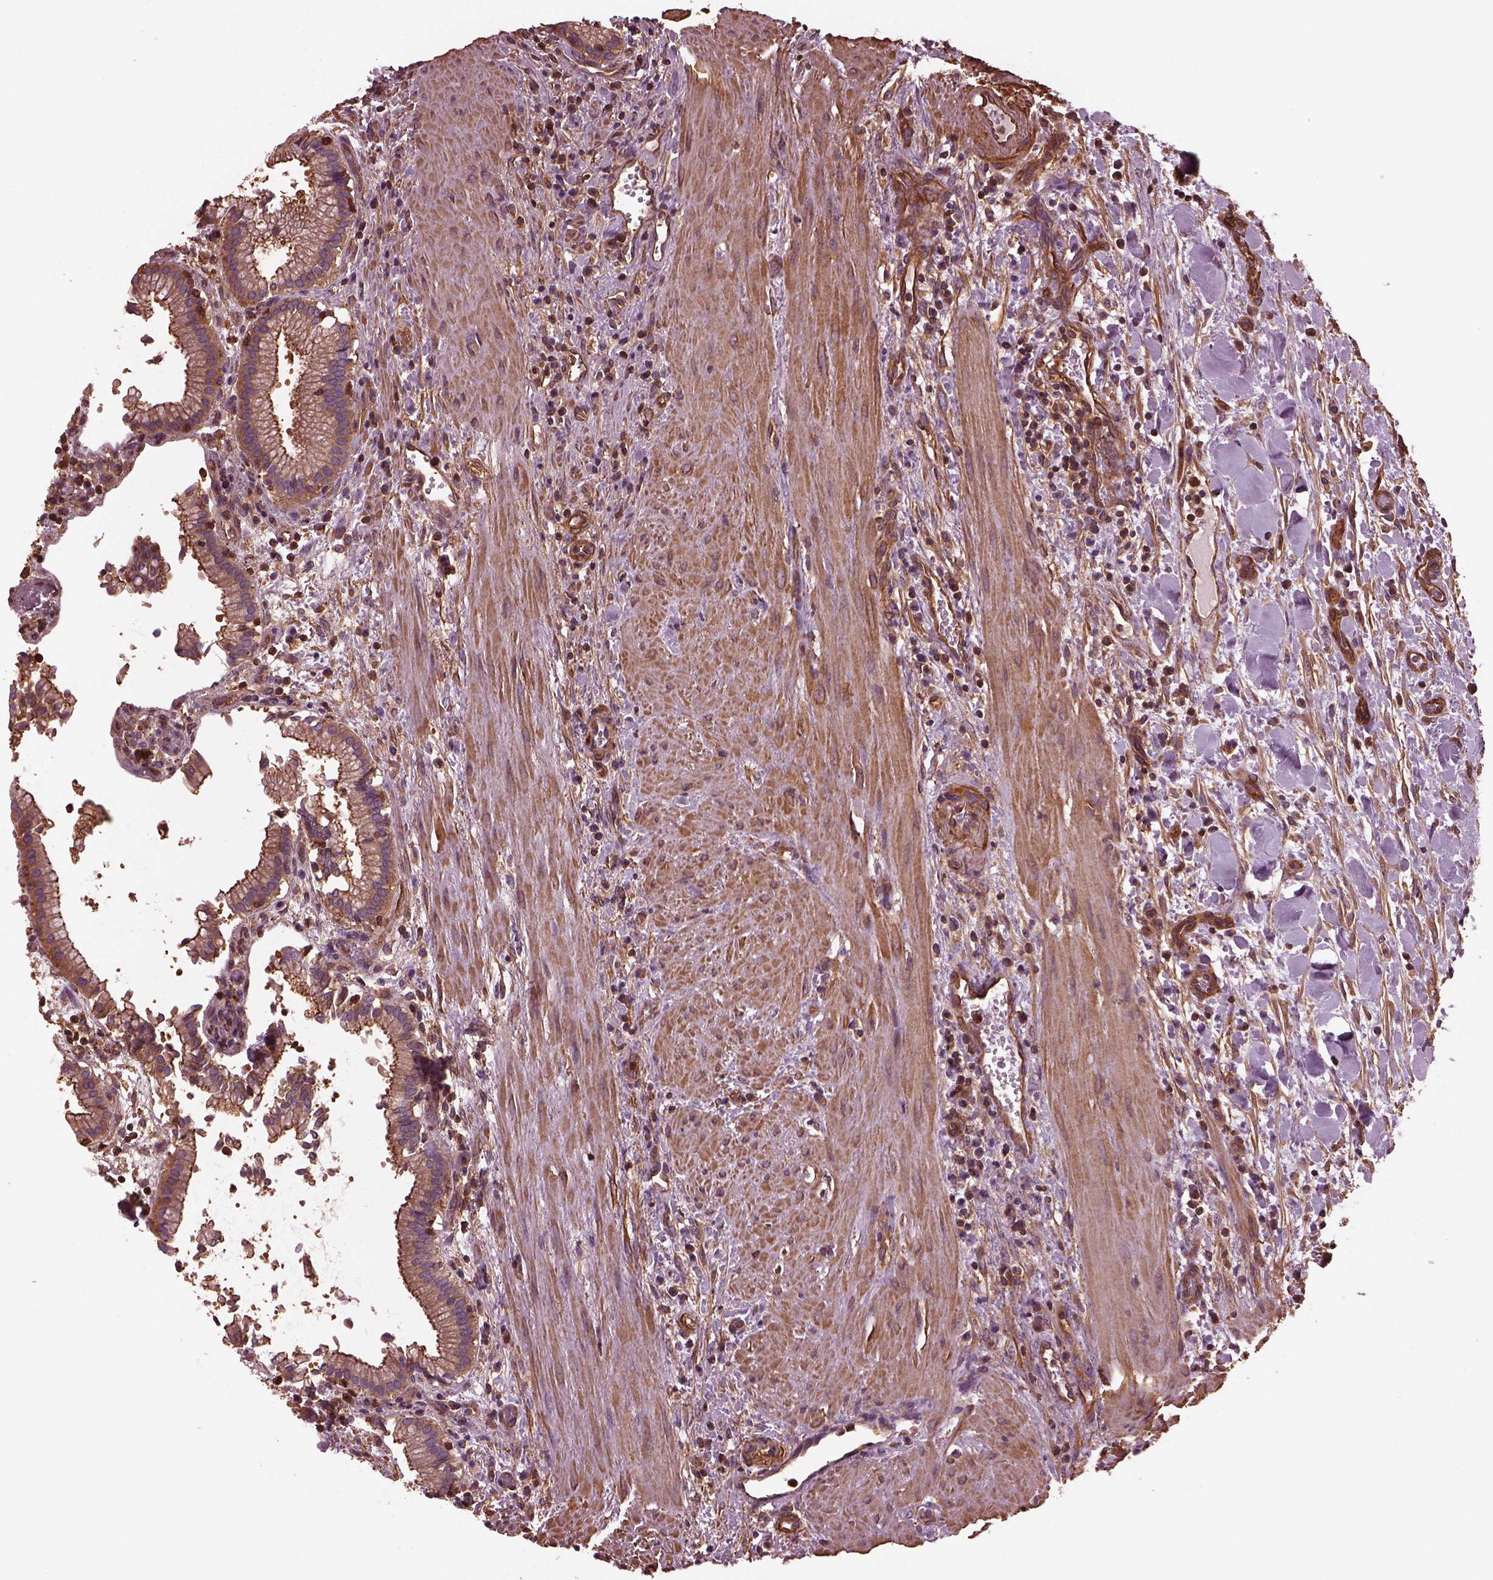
{"staining": {"intensity": "moderate", "quantity": "25%-75%", "location": "cytoplasmic/membranous"}, "tissue": "gallbladder", "cell_type": "Glandular cells", "image_type": "normal", "snomed": [{"axis": "morphology", "description": "Normal tissue, NOS"}, {"axis": "topography", "description": "Gallbladder"}], "caption": "DAB immunohistochemical staining of benign human gallbladder demonstrates moderate cytoplasmic/membranous protein expression in approximately 25%-75% of glandular cells.", "gene": "MYL1", "patient": {"sex": "male", "age": 42}}